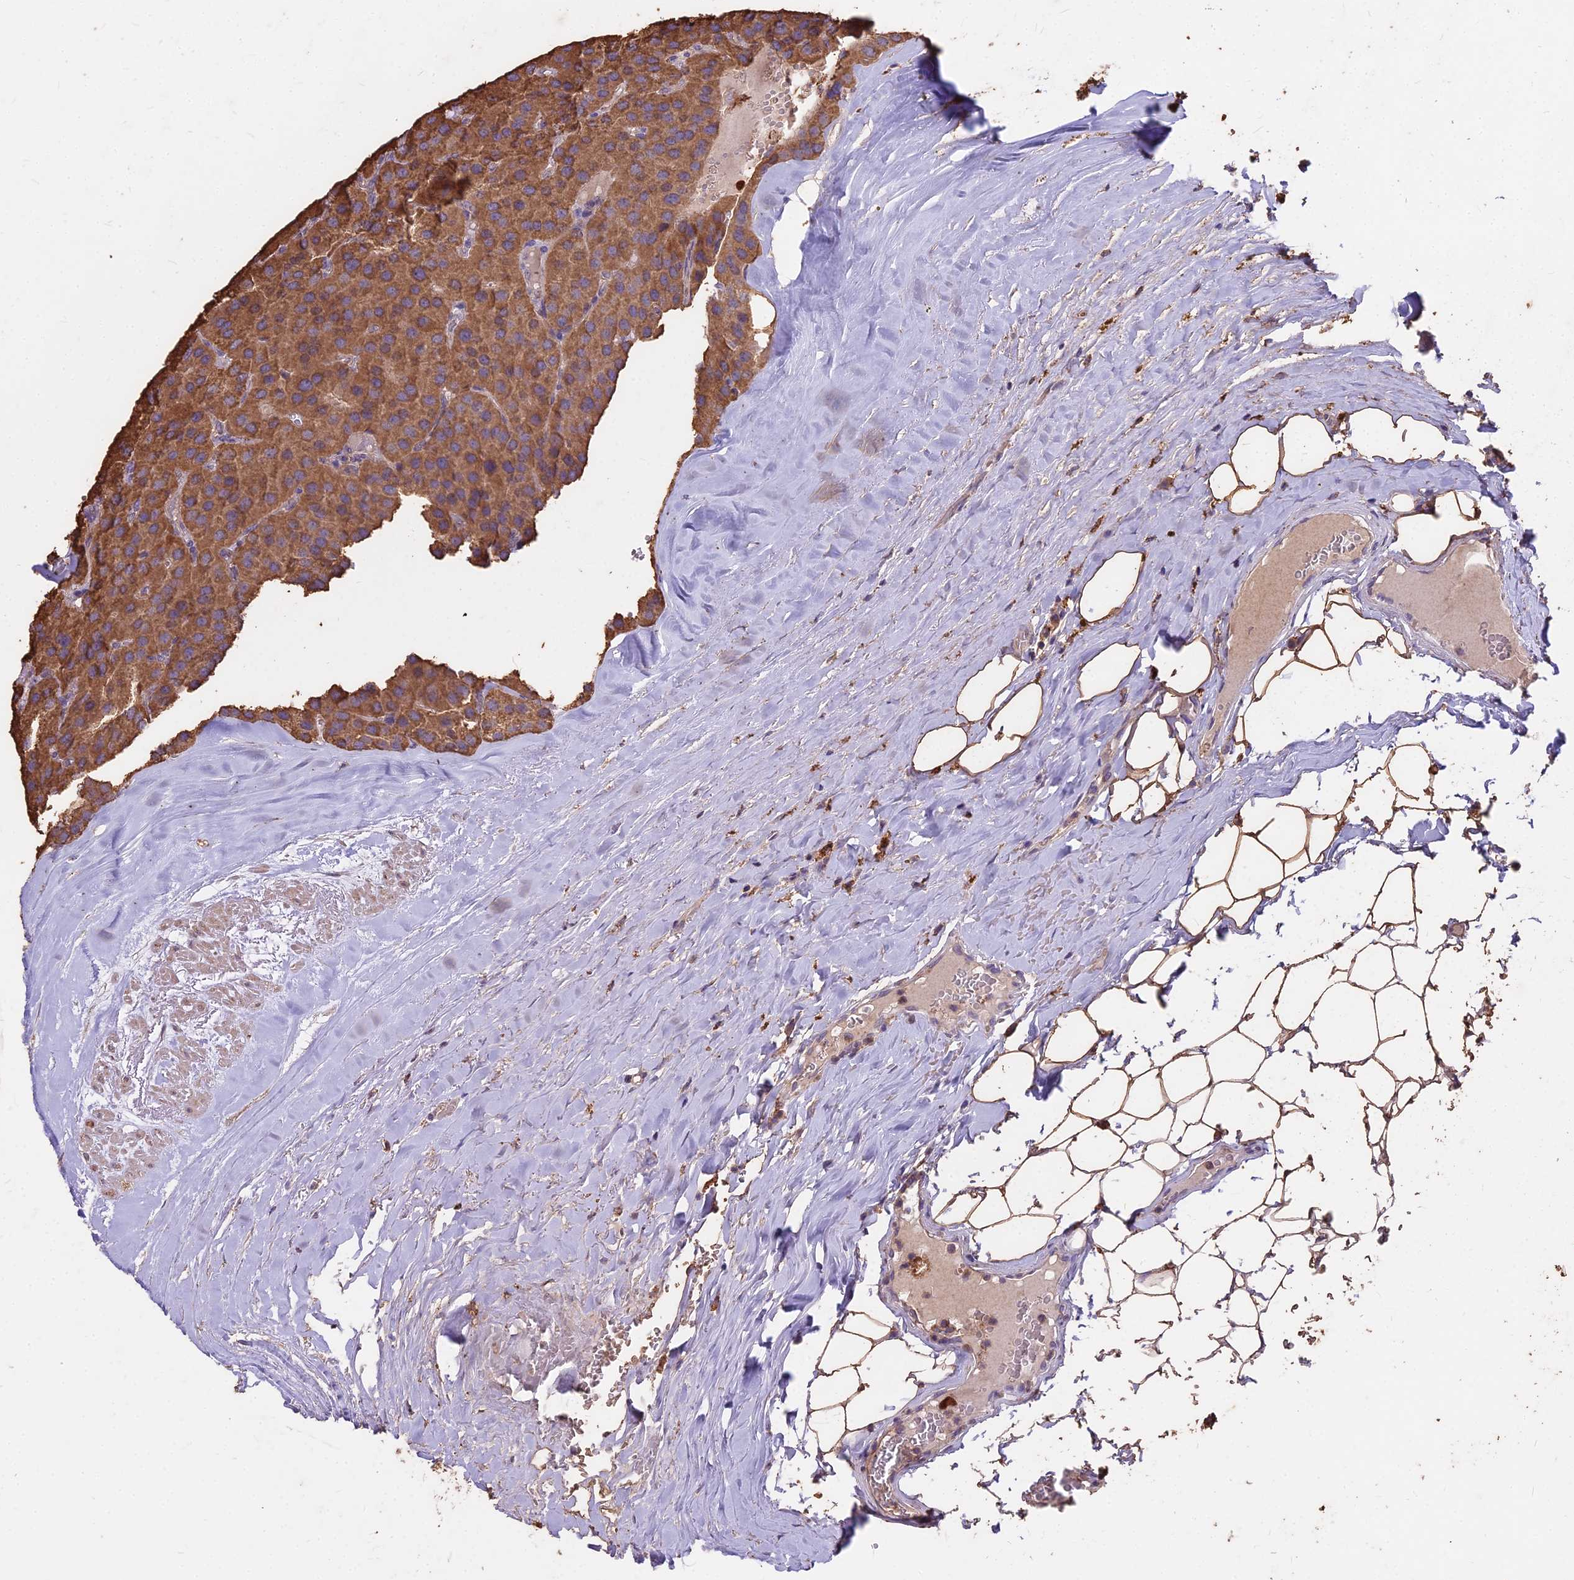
{"staining": {"intensity": "moderate", "quantity": ">75%", "location": "cytoplasmic/membranous"}, "tissue": "parathyroid gland", "cell_type": "Glandular cells", "image_type": "normal", "snomed": [{"axis": "morphology", "description": "Normal tissue, NOS"}, {"axis": "morphology", "description": "Adenoma, NOS"}, {"axis": "topography", "description": "Parathyroid gland"}], "caption": "Immunohistochemistry (IHC) image of normal parathyroid gland stained for a protein (brown), which exhibits medium levels of moderate cytoplasmic/membranous staining in about >75% of glandular cells.", "gene": "CEMIP2", "patient": {"sex": "female", "age": 86}}